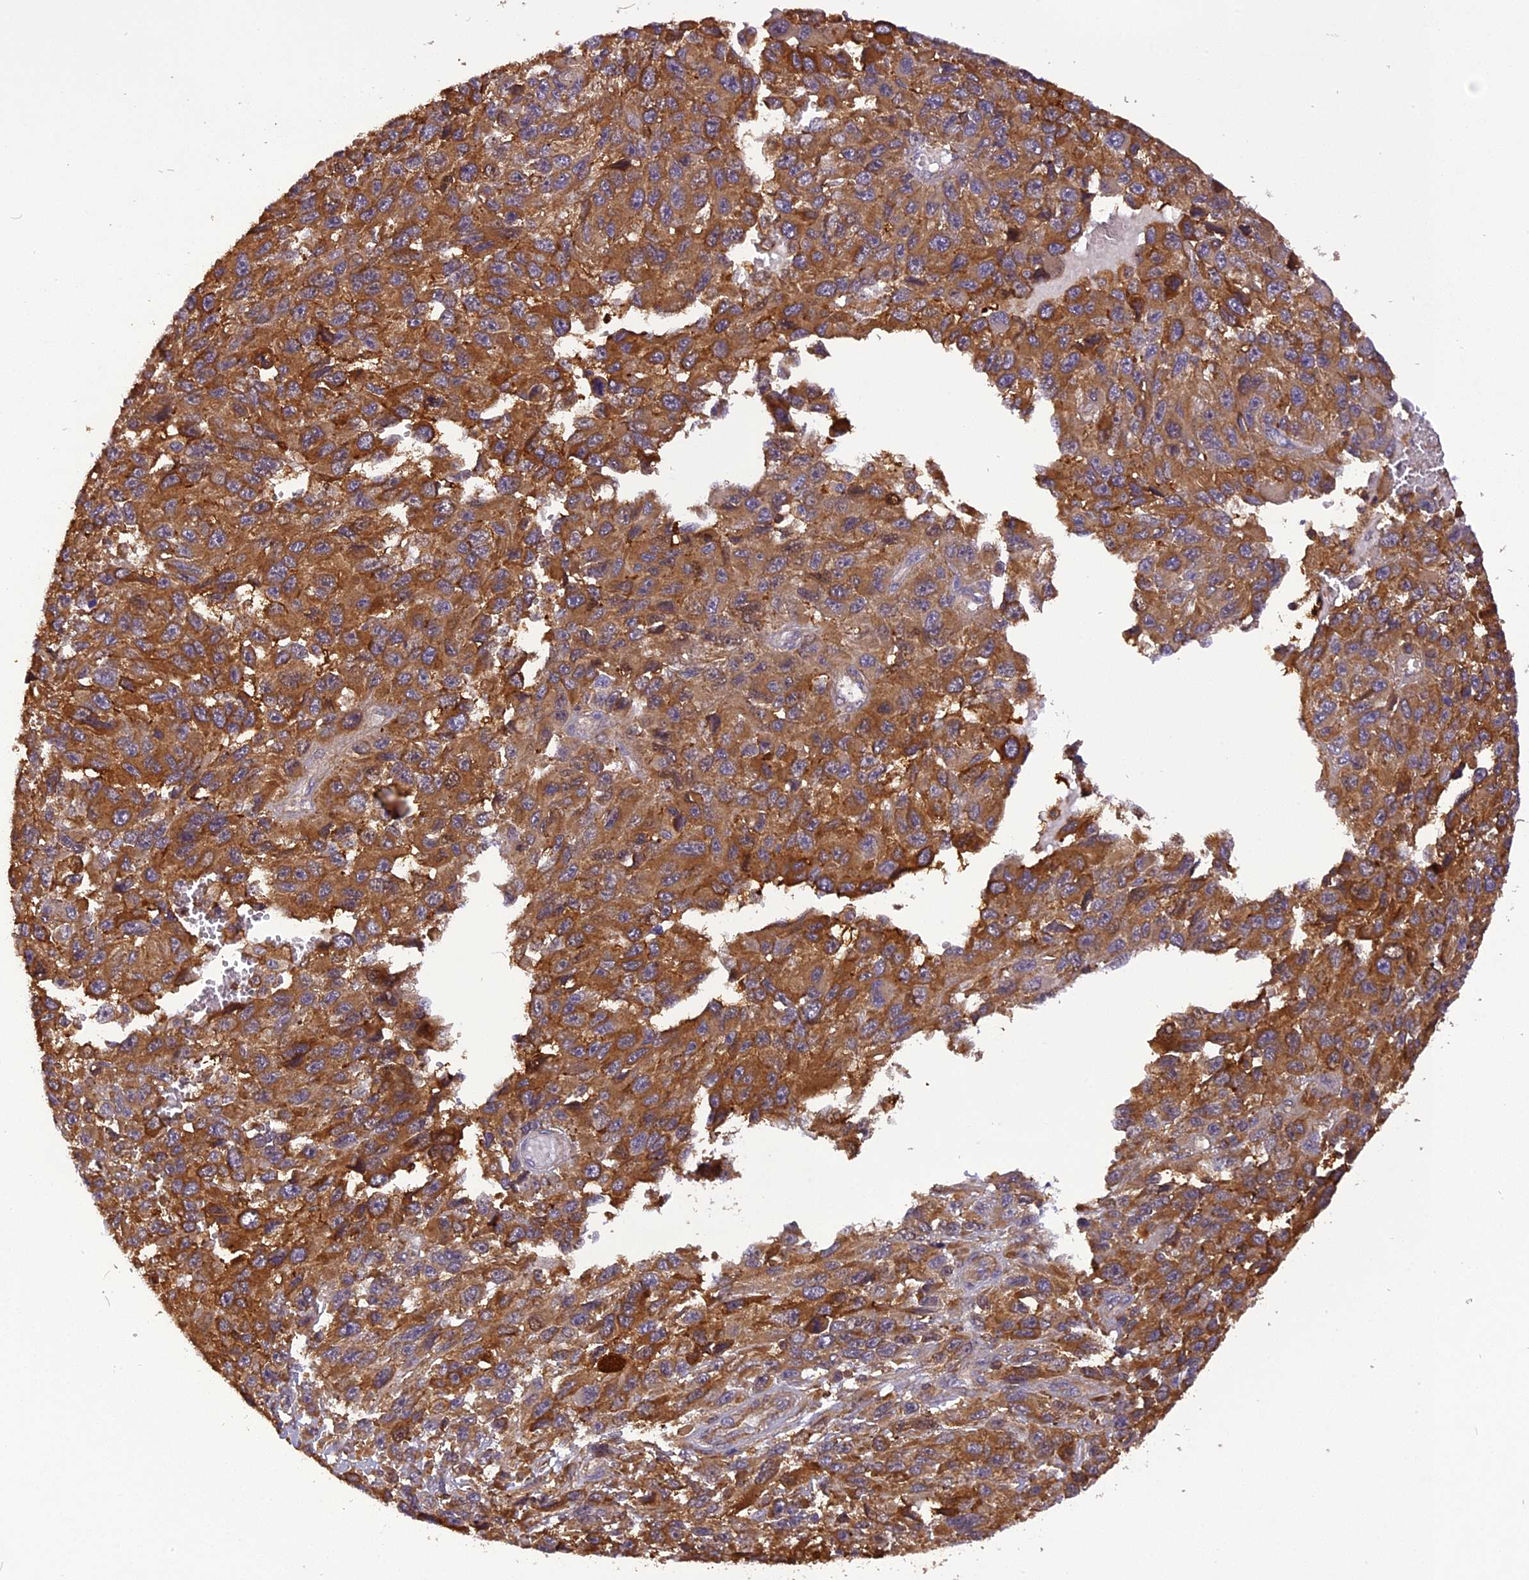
{"staining": {"intensity": "moderate", "quantity": ">75%", "location": "cytoplasmic/membranous"}, "tissue": "melanoma", "cell_type": "Tumor cells", "image_type": "cancer", "snomed": [{"axis": "morphology", "description": "Normal tissue, NOS"}, {"axis": "morphology", "description": "Malignant melanoma, NOS"}, {"axis": "topography", "description": "Skin"}], "caption": "Protein expression analysis of malignant melanoma shows moderate cytoplasmic/membranous staining in approximately >75% of tumor cells.", "gene": "STOML1", "patient": {"sex": "female", "age": 96}}